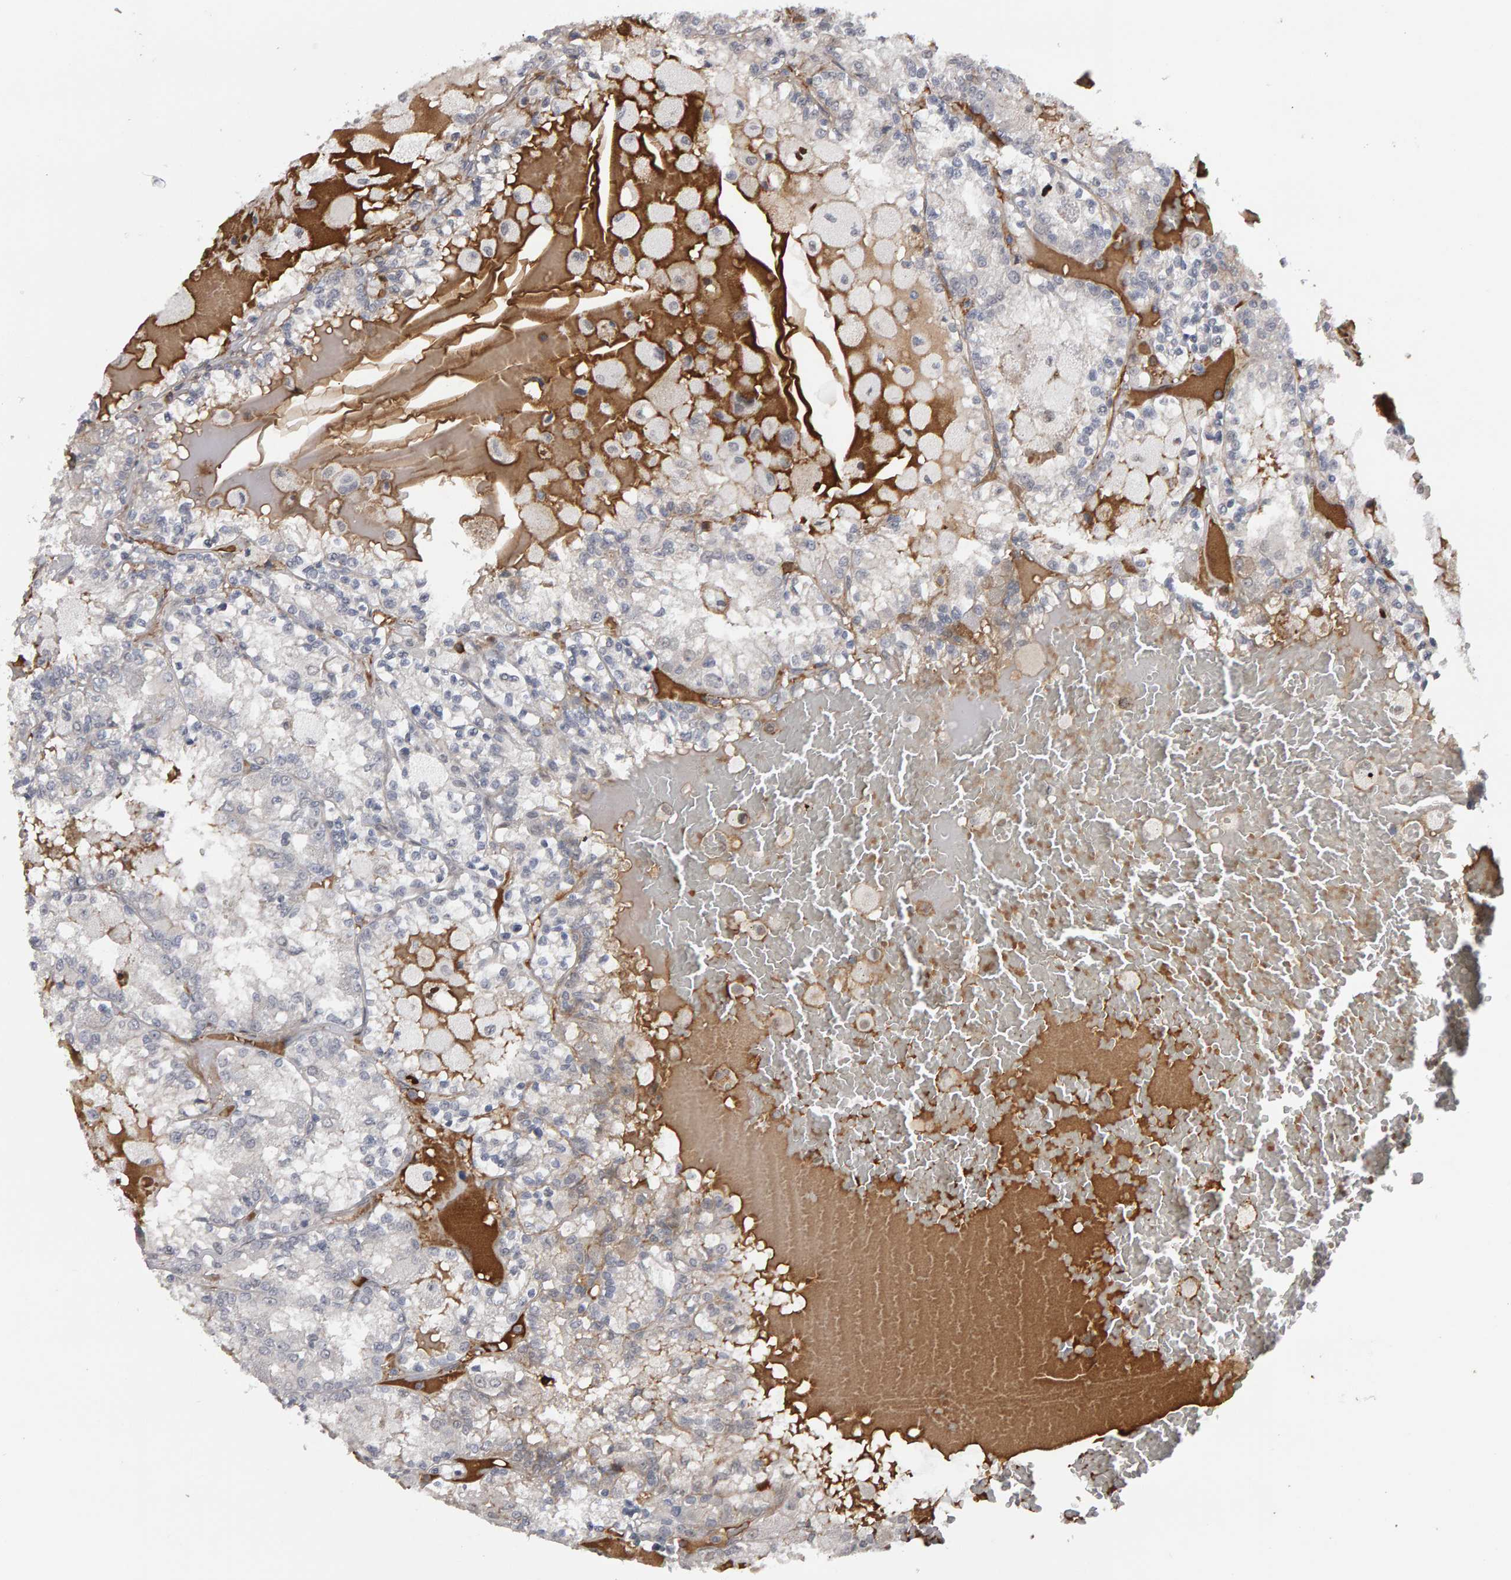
{"staining": {"intensity": "weak", "quantity": "<25%", "location": "cytoplasmic/membranous"}, "tissue": "renal cancer", "cell_type": "Tumor cells", "image_type": "cancer", "snomed": [{"axis": "morphology", "description": "Adenocarcinoma, NOS"}, {"axis": "topography", "description": "Kidney"}], "caption": "This is an IHC histopathology image of human renal adenocarcinoma. There is no expression in tumor cells.", "gene": "IPO8", "patient": {"sex": "female", "age": 56}}